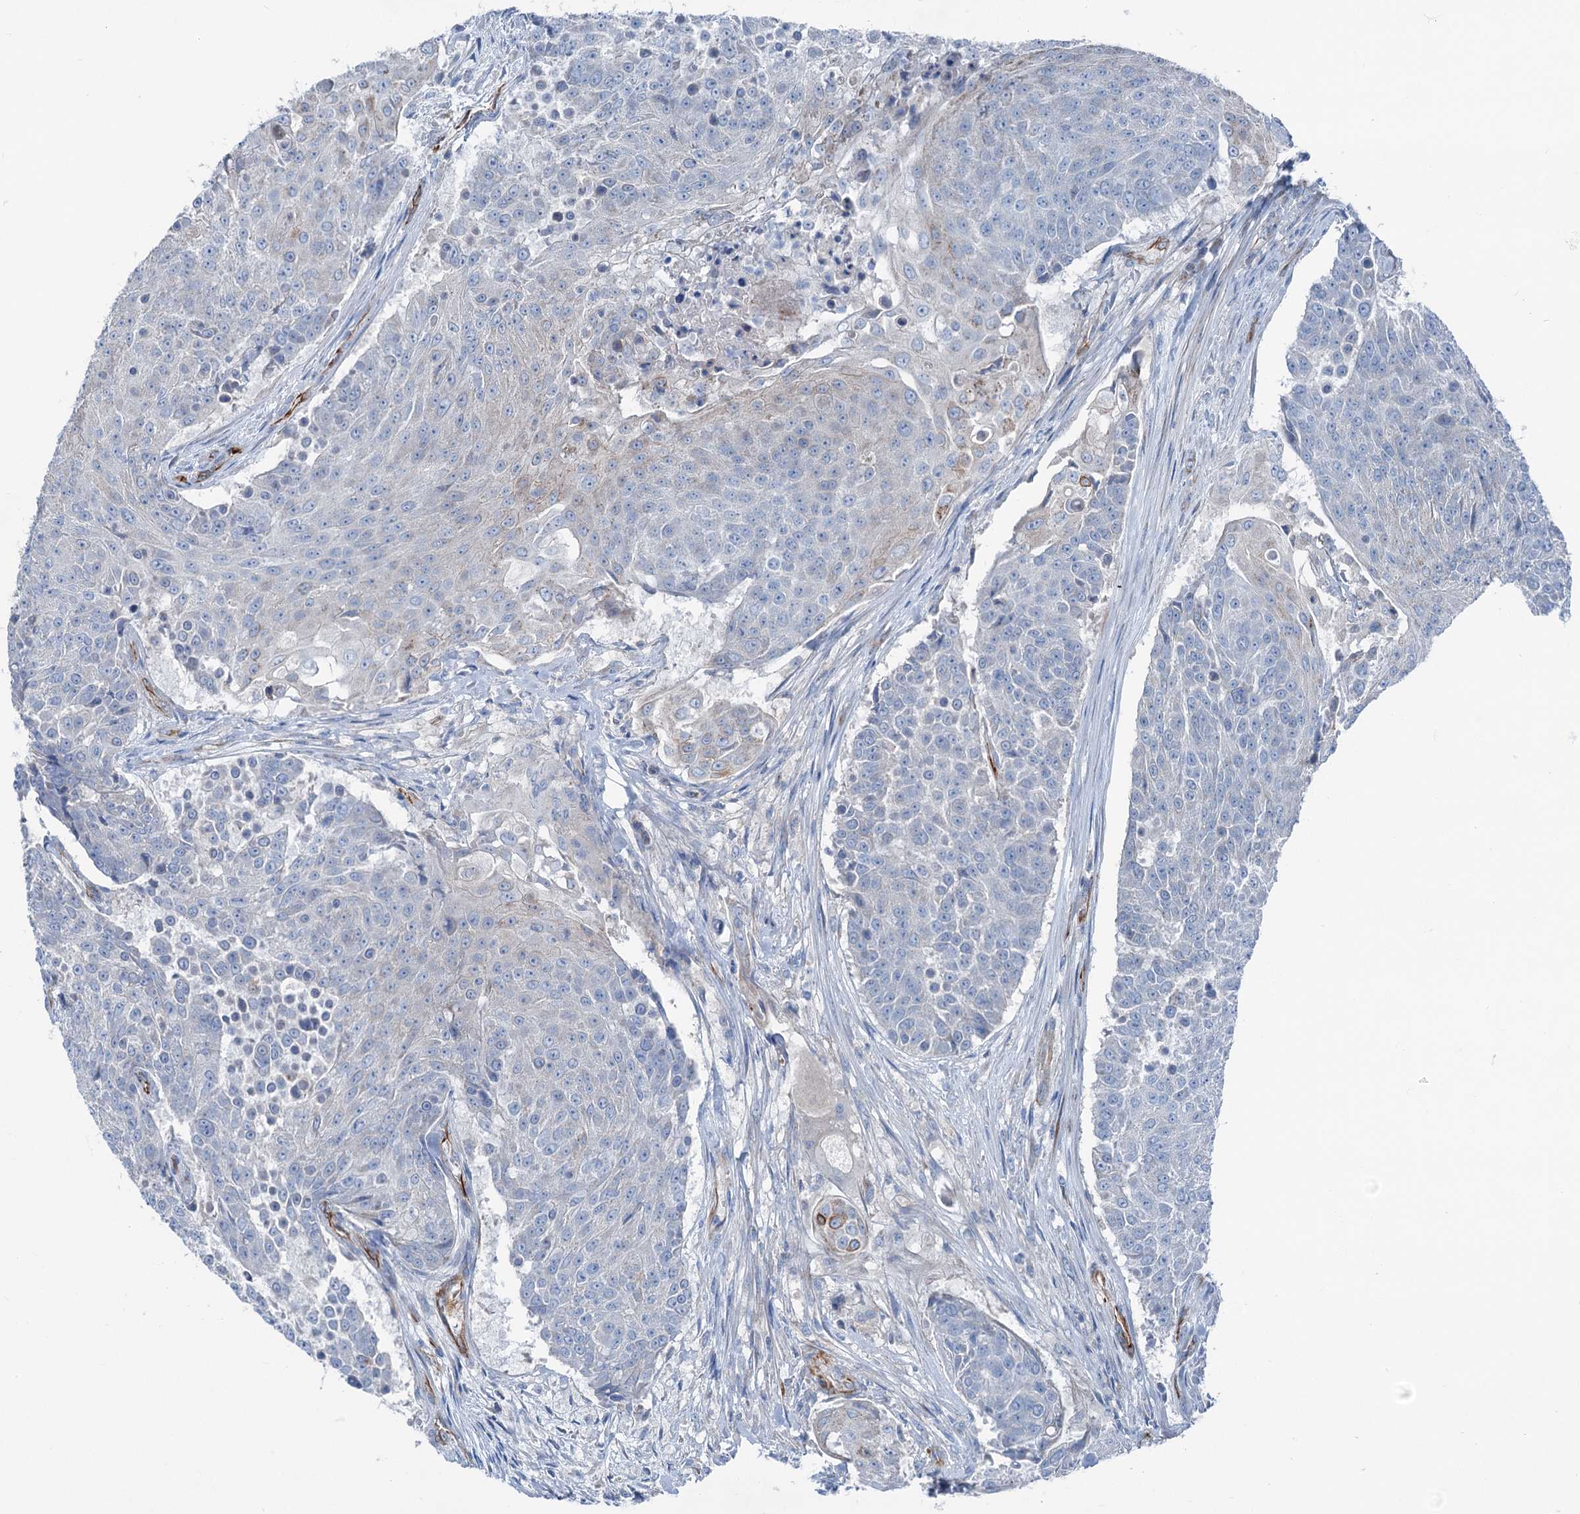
{"staining": {"intensity": "negative", "quantity": "none", "location": "none"}, "tissue": "urothelial cancer", "cell_type": "Tumor cells", "image_type": "cancer", "snomed": [{"axis": "morphology", "description": "Urothelial carcinoma, High grade"}, {"axis": "topography", "description": "Urinary bladder"}], "caption": "High-grade urothelial carcinoma was stained to show a protein in brown. There is no significant positivity in tumor cells.", "gene": "CALCOCO1", "patient": {"sex": "female", "age": 63}}